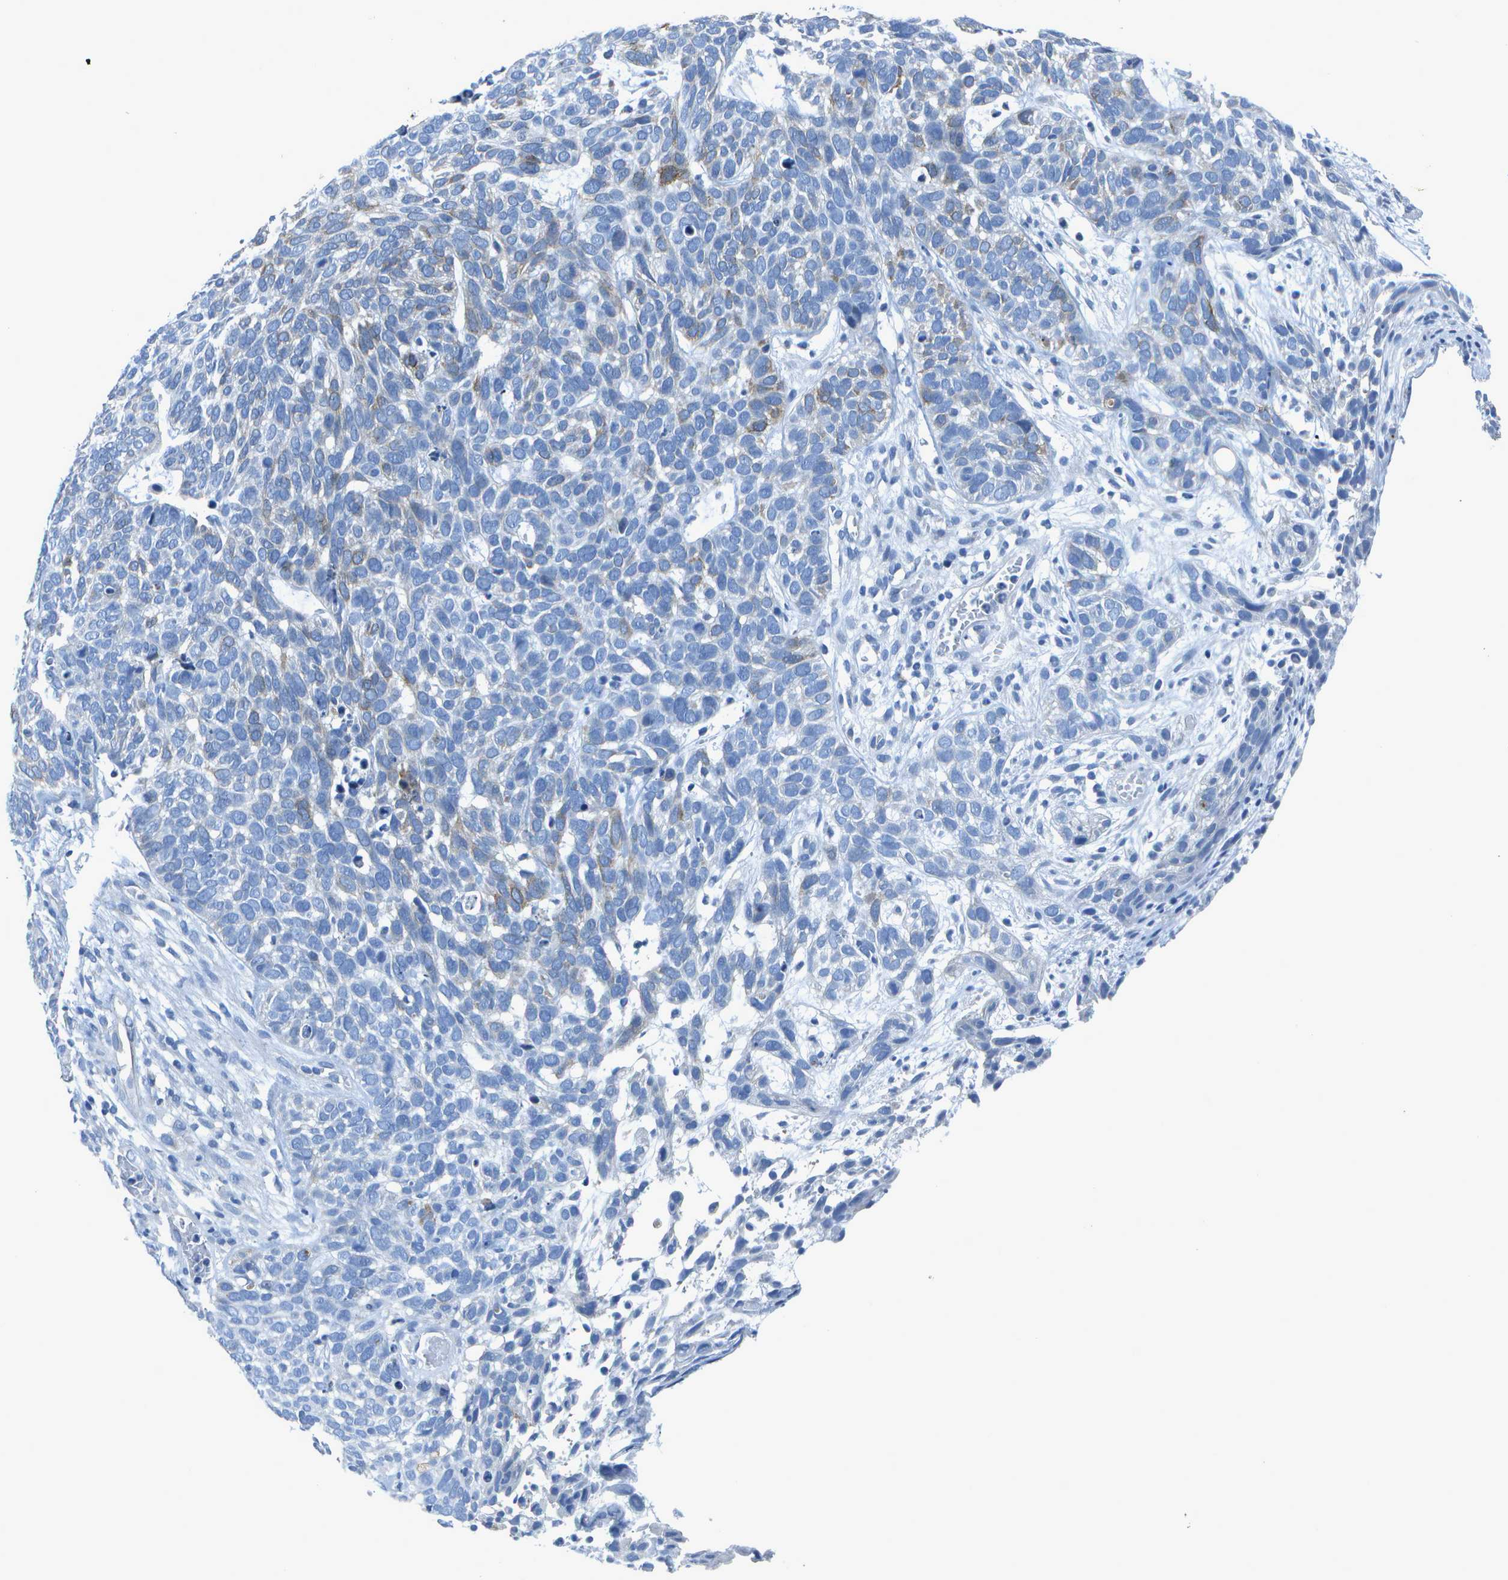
{"staining": {"intensity": "negative", "quantity": "none", "location": "none"}, "tissue": "skin cancer", "cell_type": "Tumor cells", "image_type": "cancer", "snomed": [{"axis": "morphology", "description": "Basal cell carcinoma"}, {"axis": "topography", "description": "Skin"}], "caption": "This is a image of IHC staining of skin cancer (basal cell carcinoma), which shows no staining in tumor cells.", "gene": "DCT", "patient": {"sex": "male", "age": 87}}